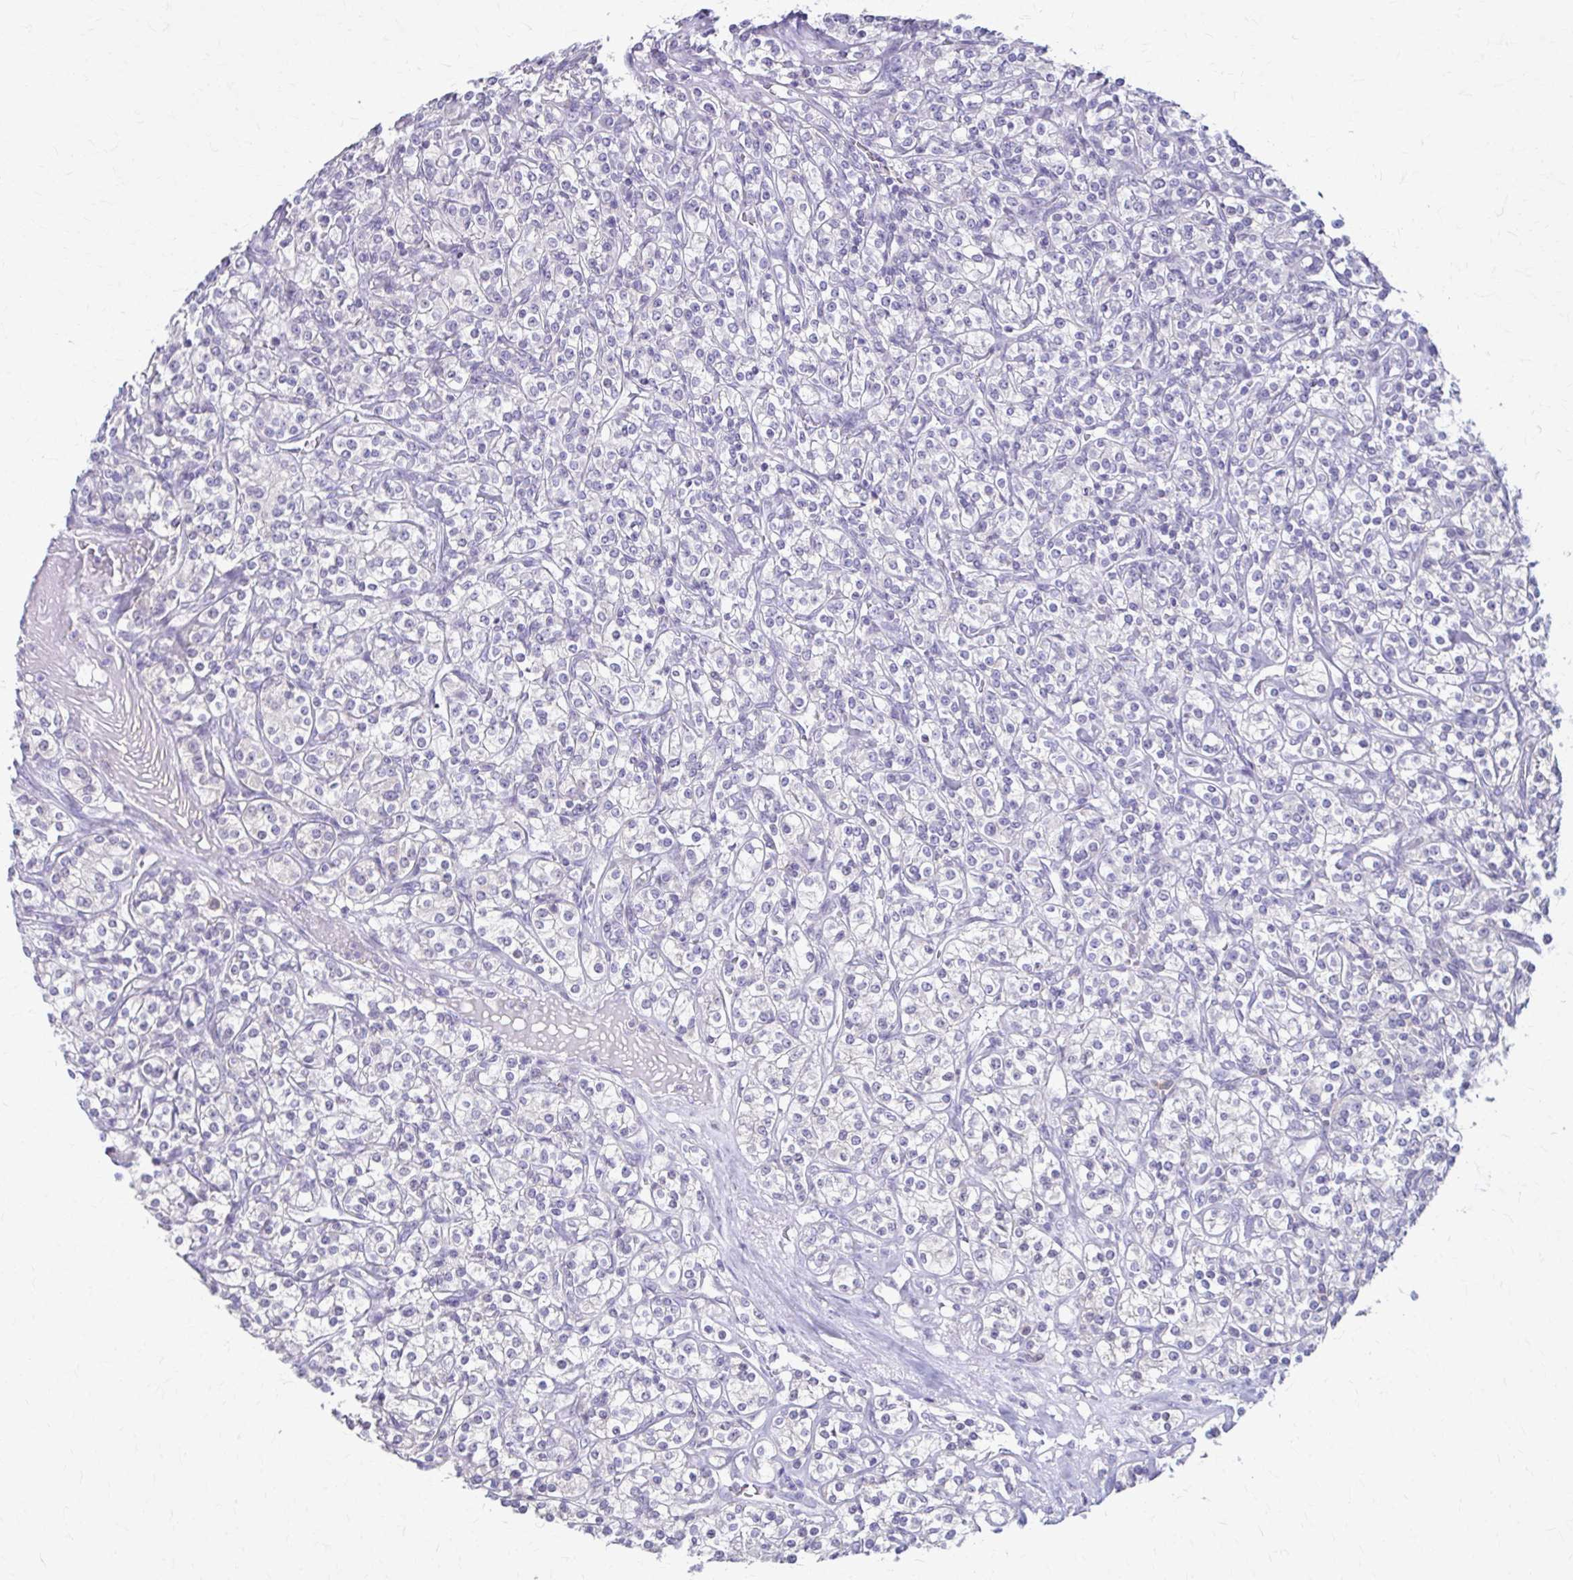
{"staining": {"intensity": "negative", "quantity": "none", "location": "none"}, "tissue": "renal cancer", "cell_type": "Tumor cells", "image_type": "cancer", "snomed": [{"axis": "morphology", "description": "Adenocarcinoma, NOS"}, {"axis": "topography", "description": "Kidney"}], "caption": "IHC photomicrograph of neoplastic tissue: renal cancer (adenocarcinoma) stained with DAB (3,3'-diaminobenzidine) displays no significant protein expression in tumor cells. (Brightfield microscopy of DAB immunohistochemistry at high magnification).", "gene": "PIK3AP1", "patient": {"sex": "male", "age": 77}}